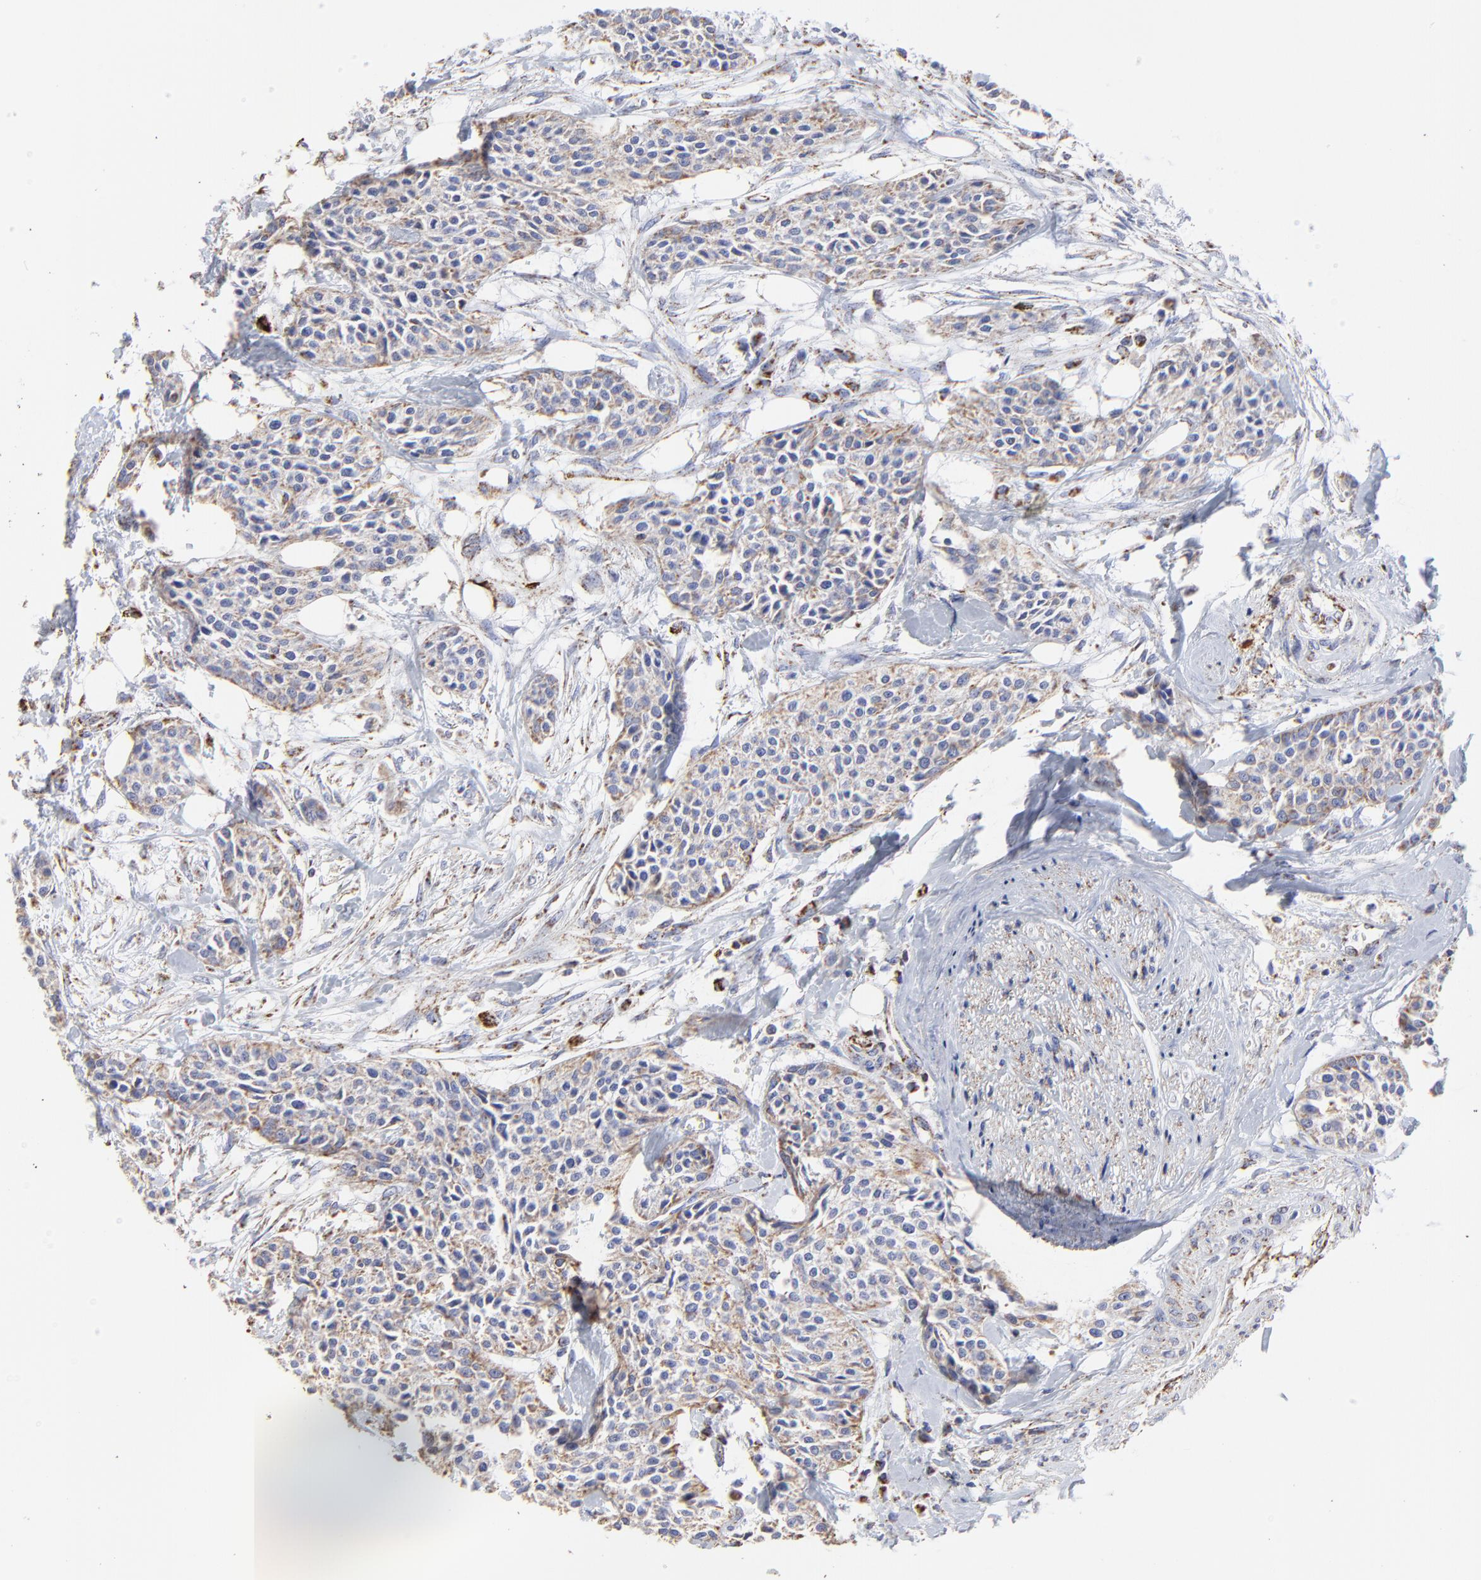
{"staining": {"intensity": "weak", "quantity": ">75%", "location": "cytoplasmic/membranous"}, "tissue": "urothelial cancer", "cell_type": "Tumor cells", "image_type": "cancer", "snomed": [{"axis": "morphology", "description": "Urothelial carcinoma, High grade"}, {"axis": "topography", "description": "Urinary bladder"}], "caption": "About >75% of tumor cells in human urothelial cancer show weak cytoplasmic/membranous protein expression as visualized by brown immunohistochemical staining.", "gene": "PINK1", "patient": {"sex": "male", "age": 56}}